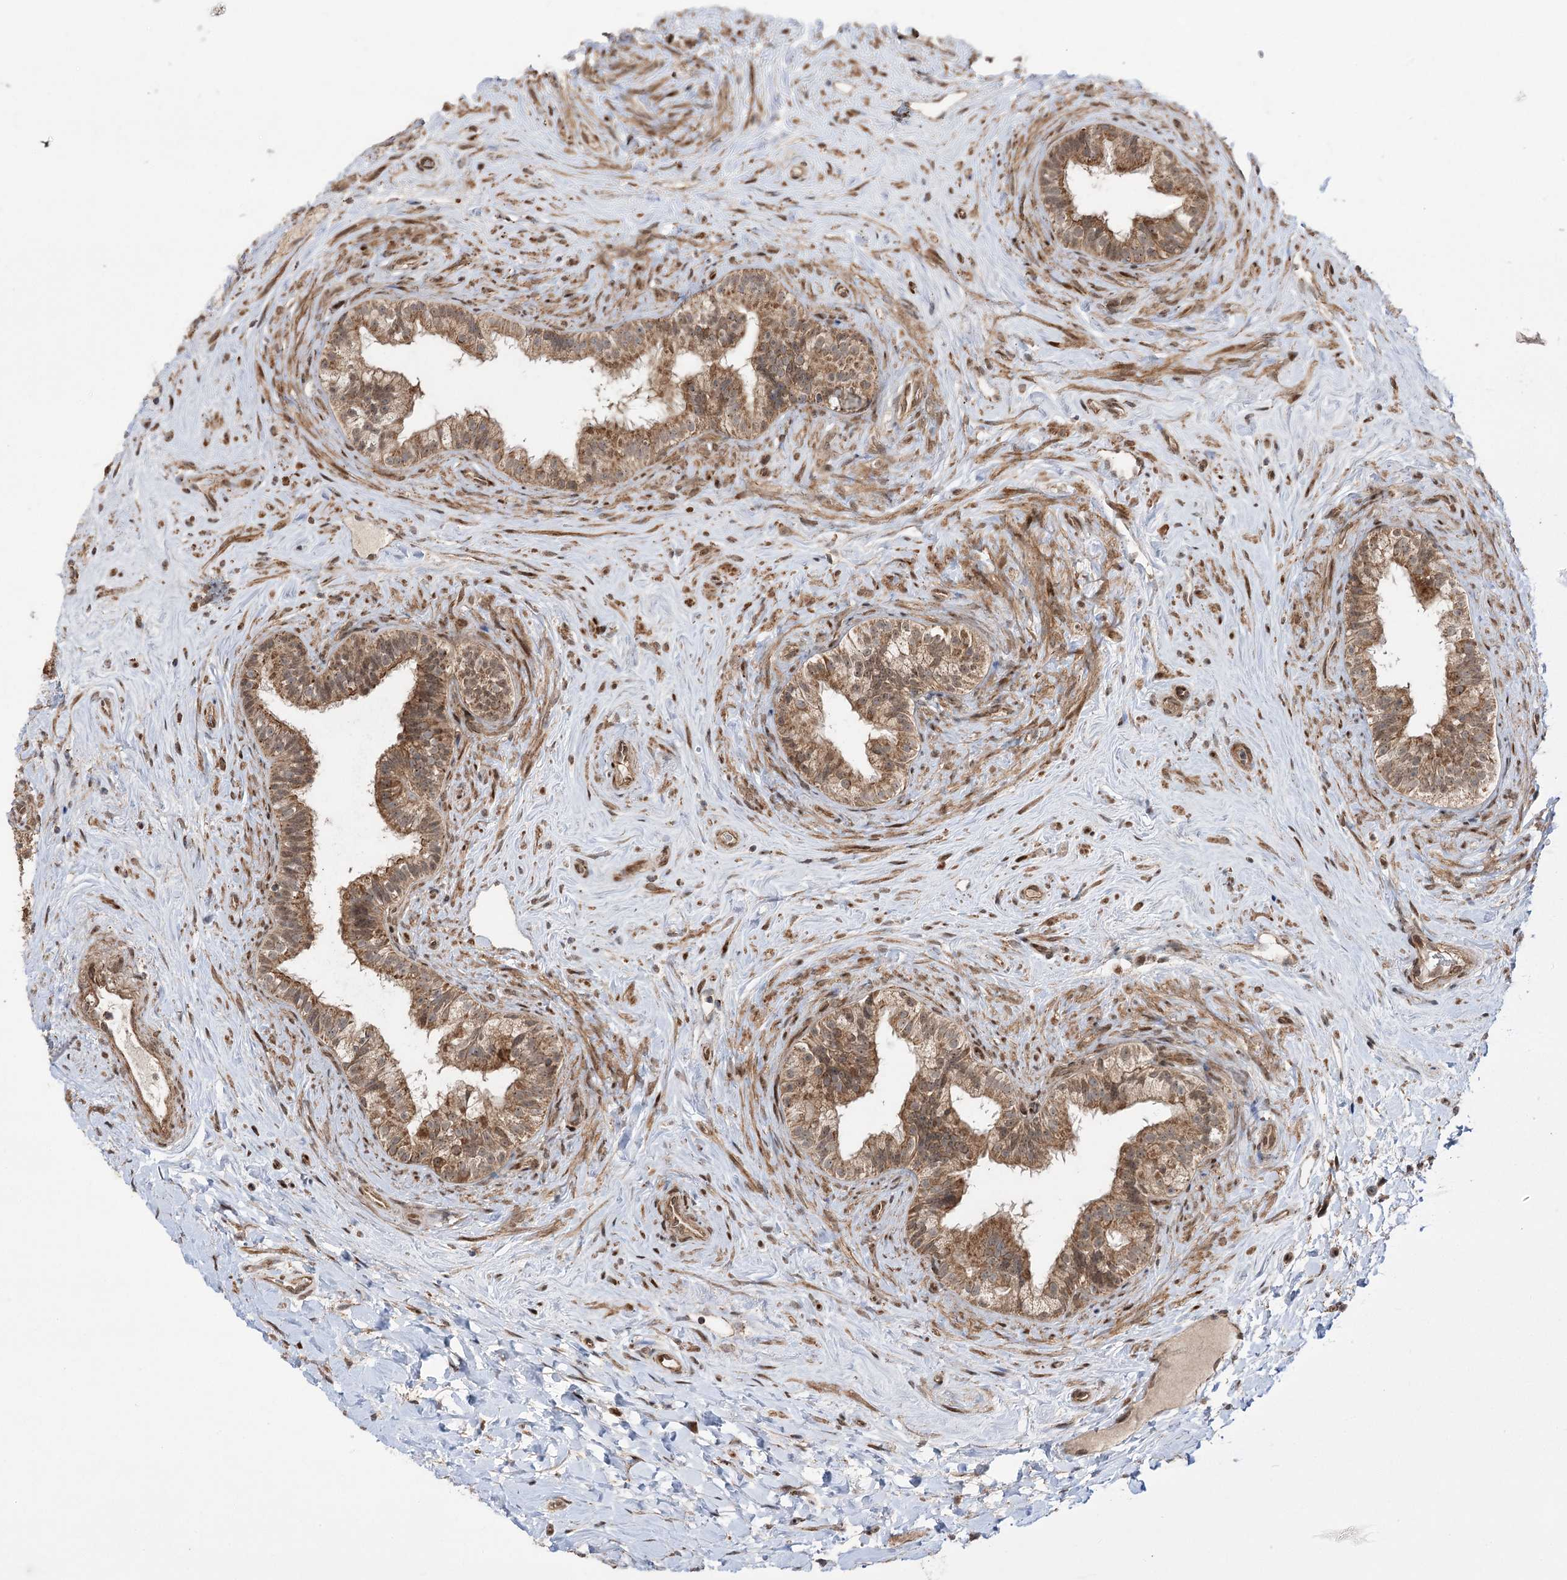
{"staining": {"intensity": "moderate", "quantity": ">75%", "location": "cytoplasmic/membranous,nuclear"}, "tissue": "epididymis", "cell_type": "Glandular cells", "image_type": "normal", "snomed": [{"axis": "morphology", "description": "Normal tissue, NOS"}, {"axis": "topography", "description": "Epididymis"}], "caption": "This is a photomicrograph of immunohistochemistry (IHC) staining of unremarkable epididymis, which shows moderate positivity in the cytoplasmic/membranous,nuclear of glandular cells.", "gene": "TENM2", "patient": {"sex": "male", "age": 84}}